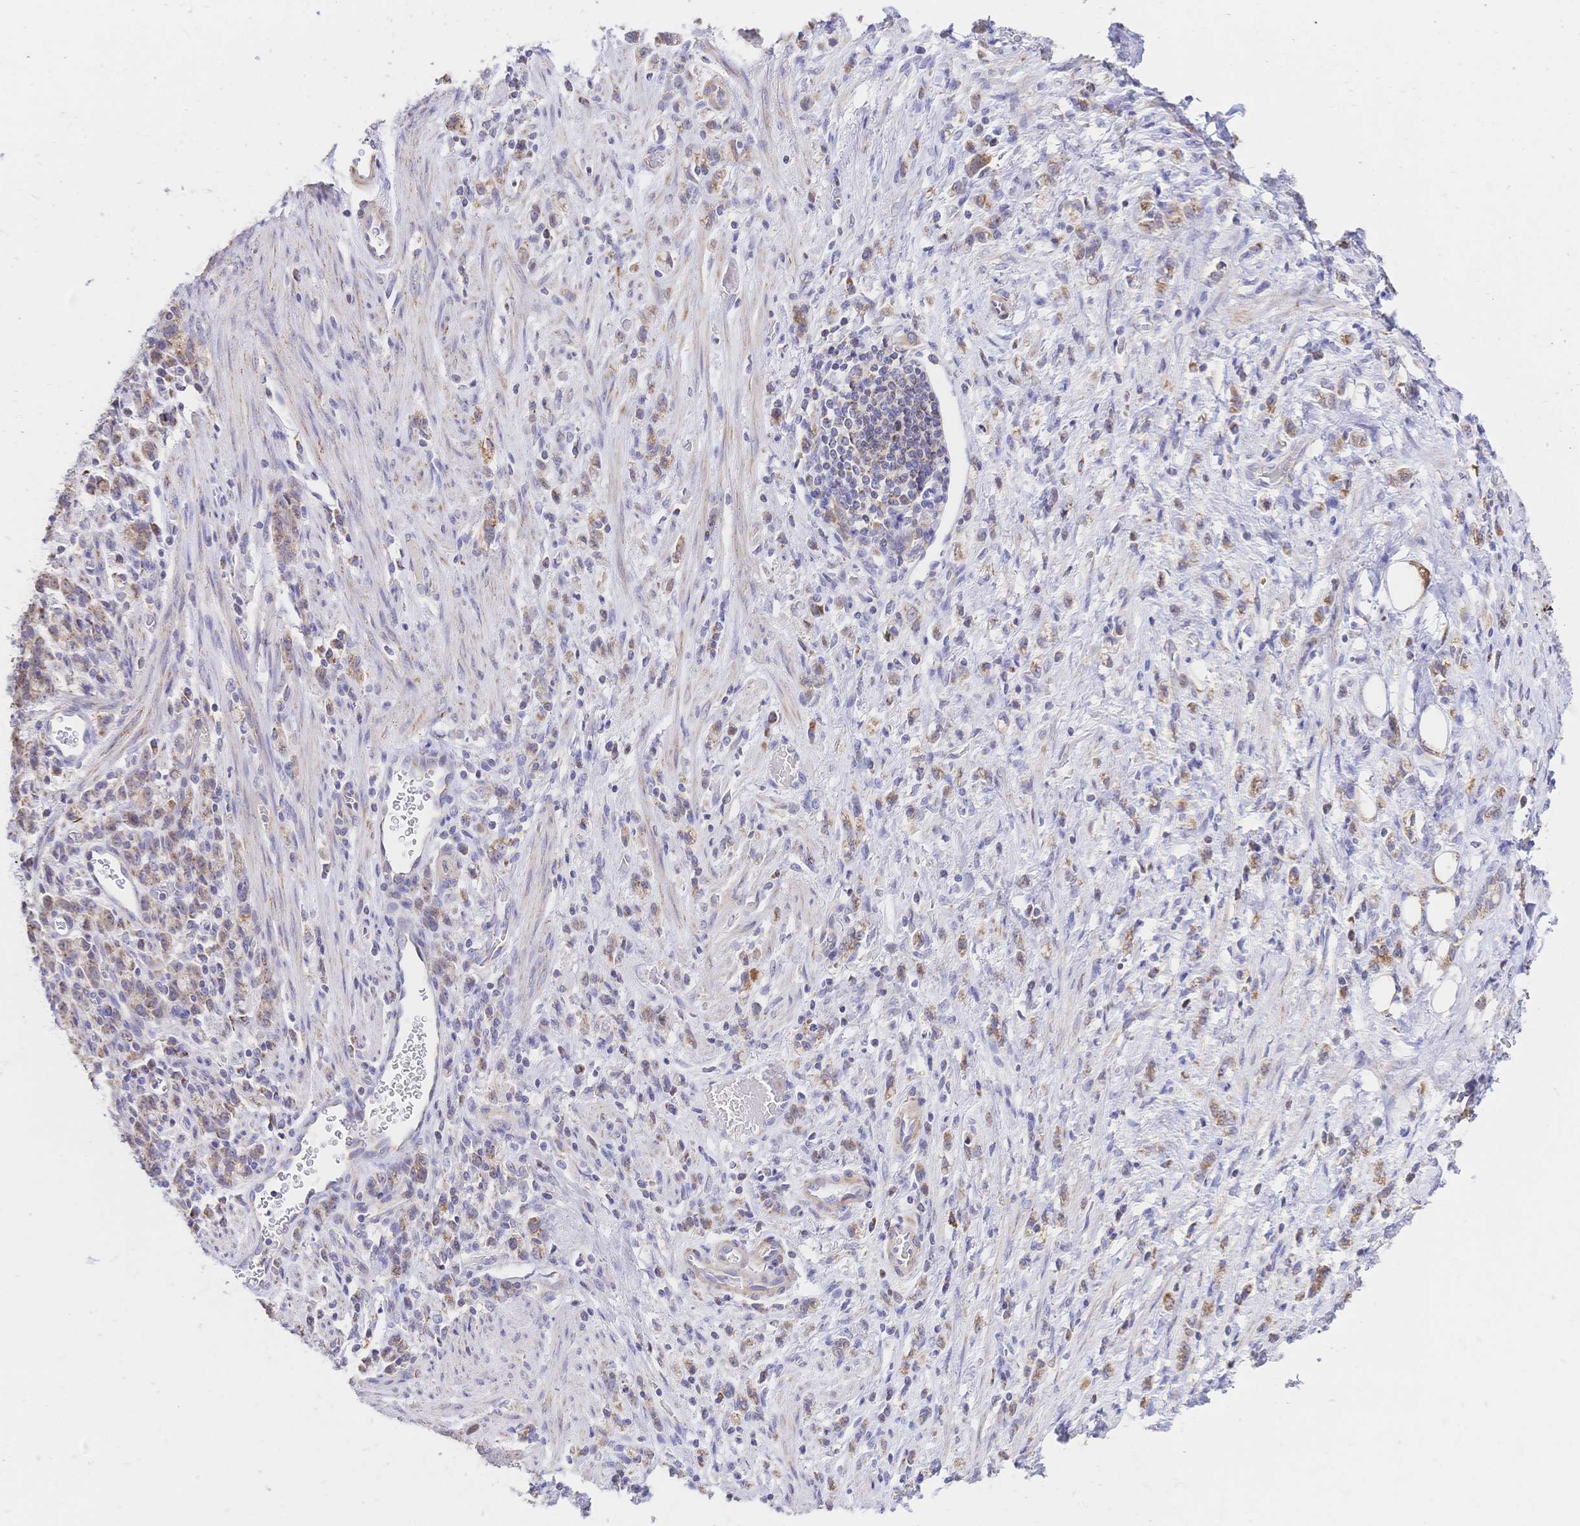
{"staining": {"intensity": "moderate", "quantity": ">75%", "location": "cytoplasmic/membranous"}, "tissue": "stomach cancer", "cell_type": "Tumor cells", "image_type": "cancer", "snomed": [{"axis": "morphology", "description": "Adenocarcinoma, NOS"}, {"axis": "topography", "description": "Stomach"}], "caption": "This is an image of IHC staining of stomach cancer (adenocarcinoma), which shows moderate expression in the cytoplasmic/membranous of tumor cells.", "gene": "CLEC18B", "patient": {"sex": "male", "age": 77}}